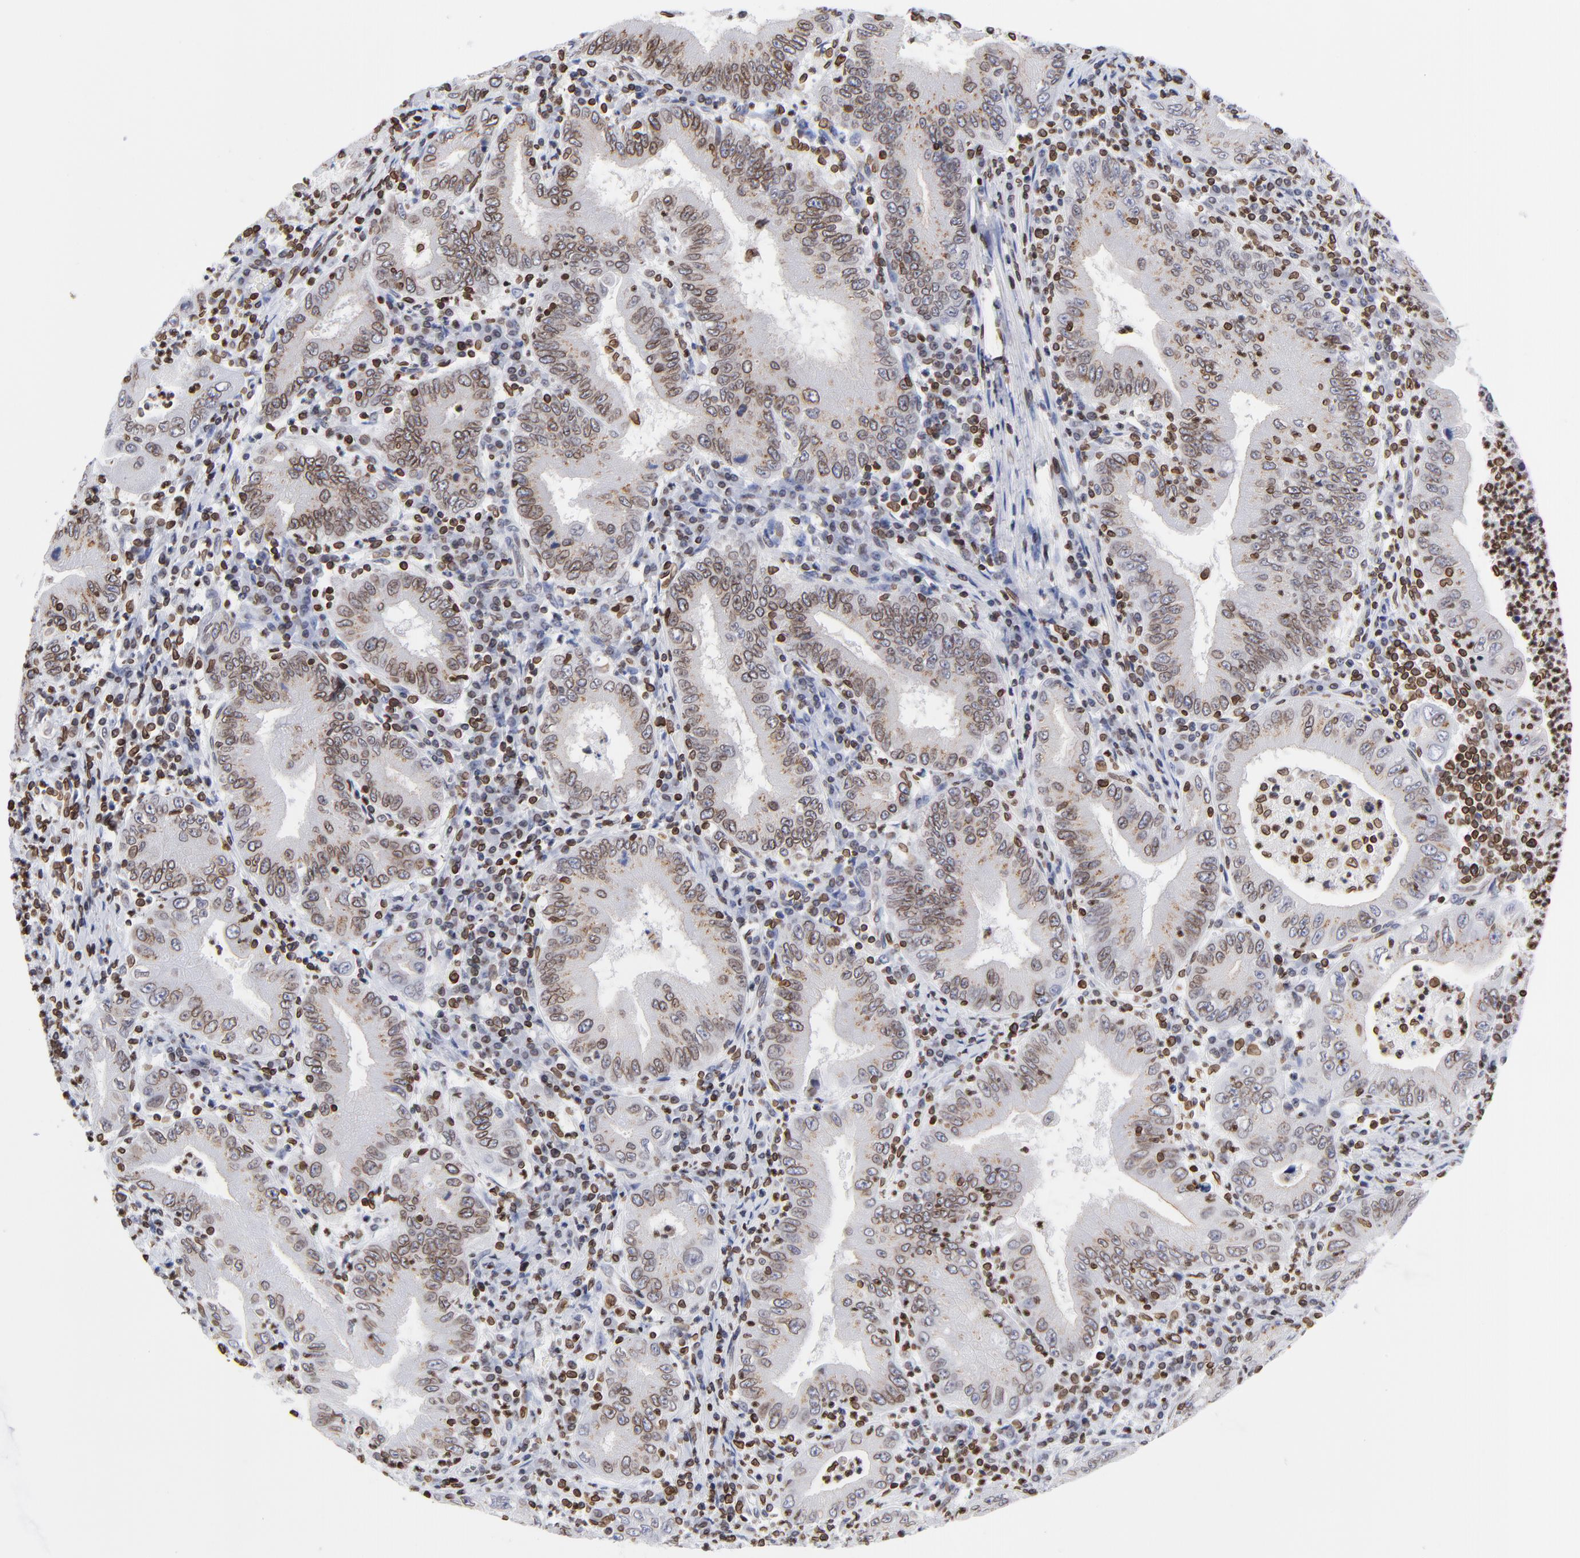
{"staining": {"intensity": "moderate", "quantity": ">75%", "location": "cytoplasmic/membranous,nuclear"}, "tissue": "stomach cancer", "cell_type": "Tumor cells", "image_type": "cancer", "snomed": [{"axis": "morphology", "description": "Normal tissue, NOS"}, {"axis": "morphology", "description": "Adenocarcinoma, NOS"}, {"axis": "topography", "description": "Esophagus"}, {"axis": "topography", "description": "Stomach, upper"}, {"axis": "topography", "description": "Peripheral nerve tissue"}], "caption": "This is a histology image of IHC staining of stomach adenocarcinoma, which shows moderate staining in the cytoplasmic/membranous and nuclear of tumor cells.", "gene": "THAP7", "patient": {"sex": "male", "age": 62}}